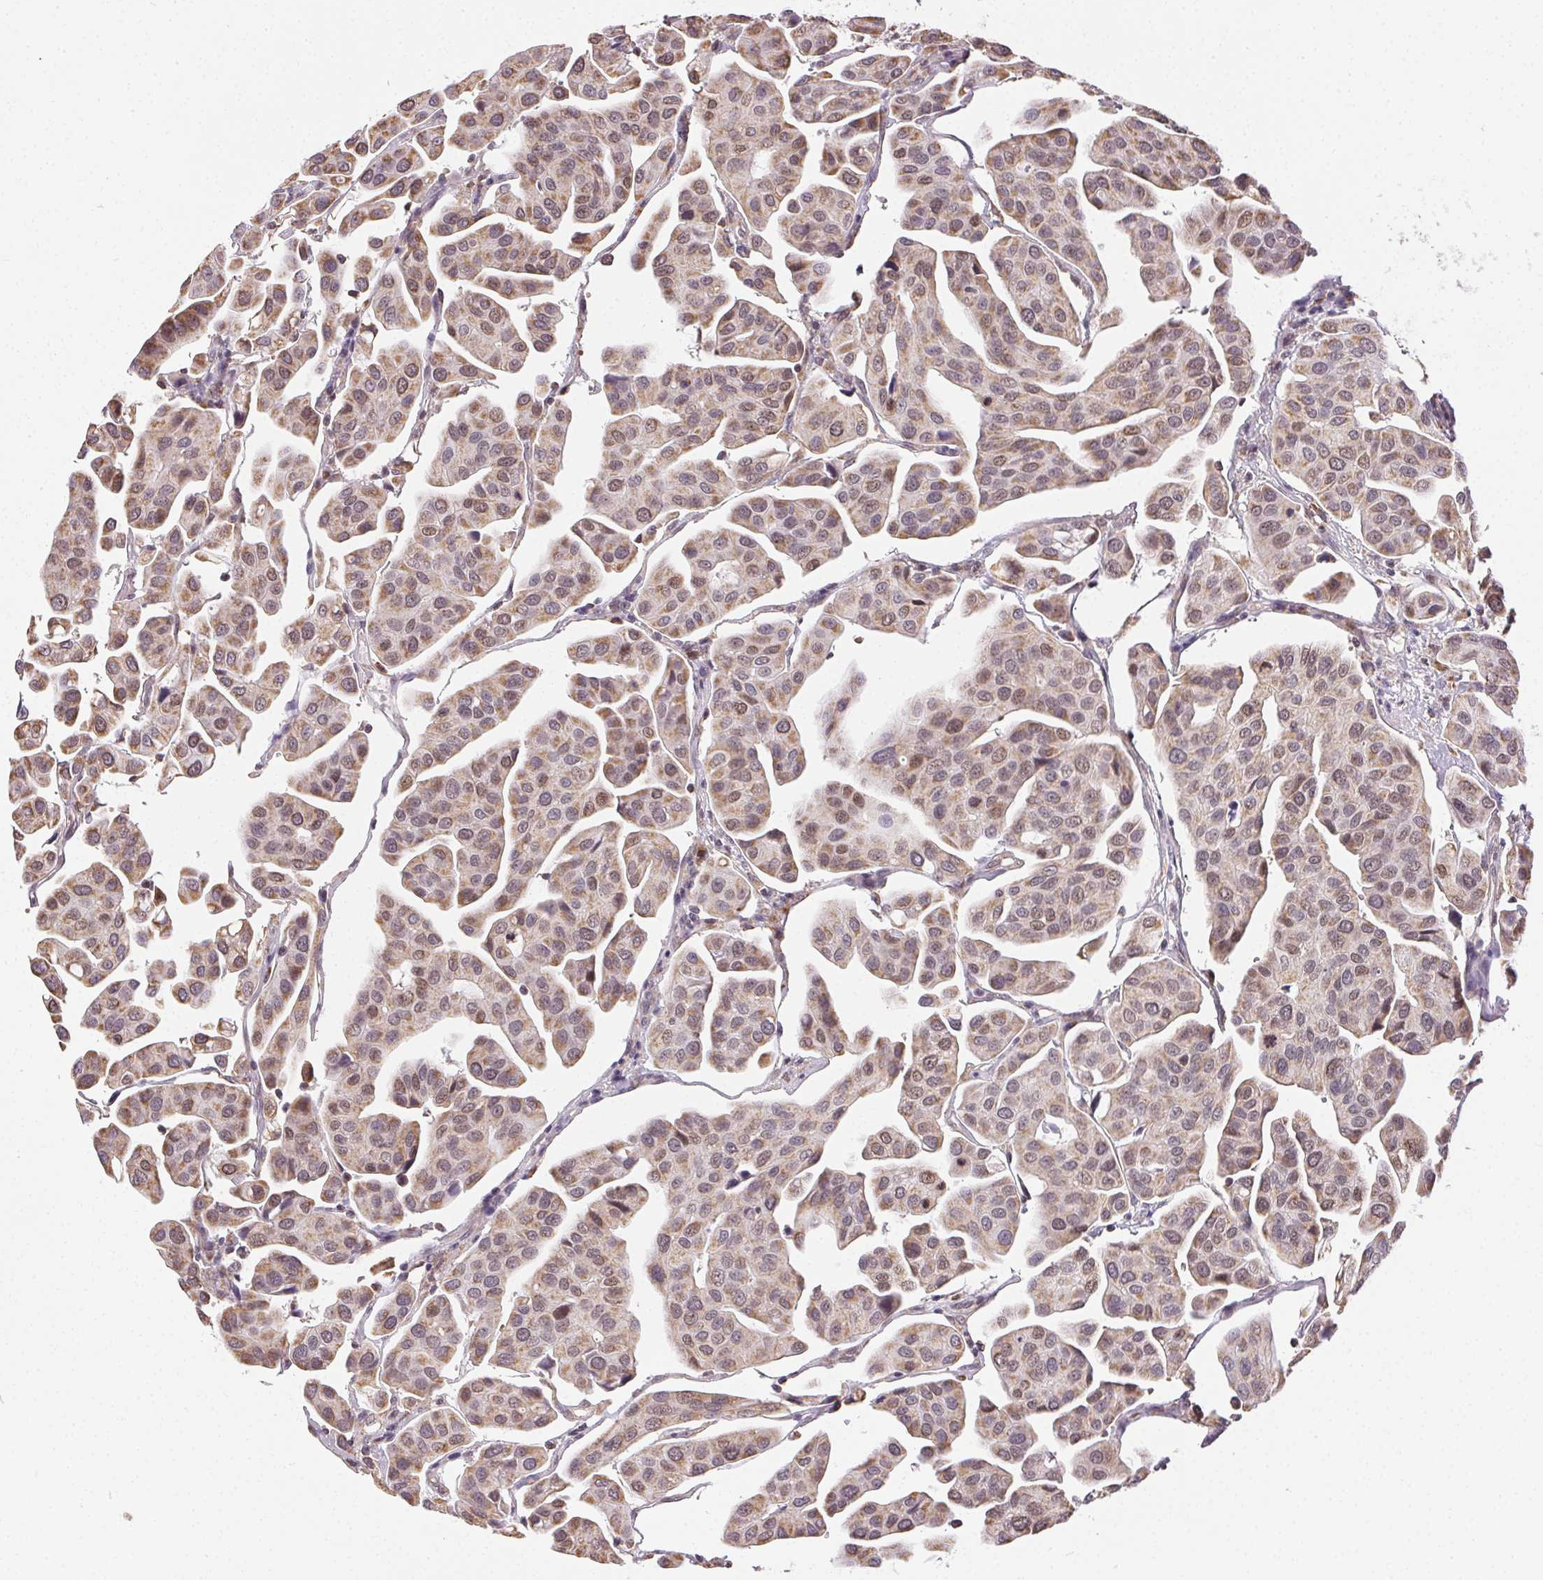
{"staining": {"intensity": "weak", "quantity": ">75%", "location": "cytoplasmic/membranous,nuclear"}, "tissue": "renal cancer", "cell_type": "Tumor cells", "image_type": "cancer", "snomed": [{"axis": "morphology", "description": "Adenocarcinoma, NOS"}, {"axis": "topography", "description": "Urinary bladder"}], "caption": "Renal cancer (adenocarcinoma) stained with DAB IHC reveals low levels of weak cytoplasmic/membranous and nuclear expression in approximately >75% of tumor cells.", "gene": "PIWIL4", "patient": {"sex": "male", "age": 61}}